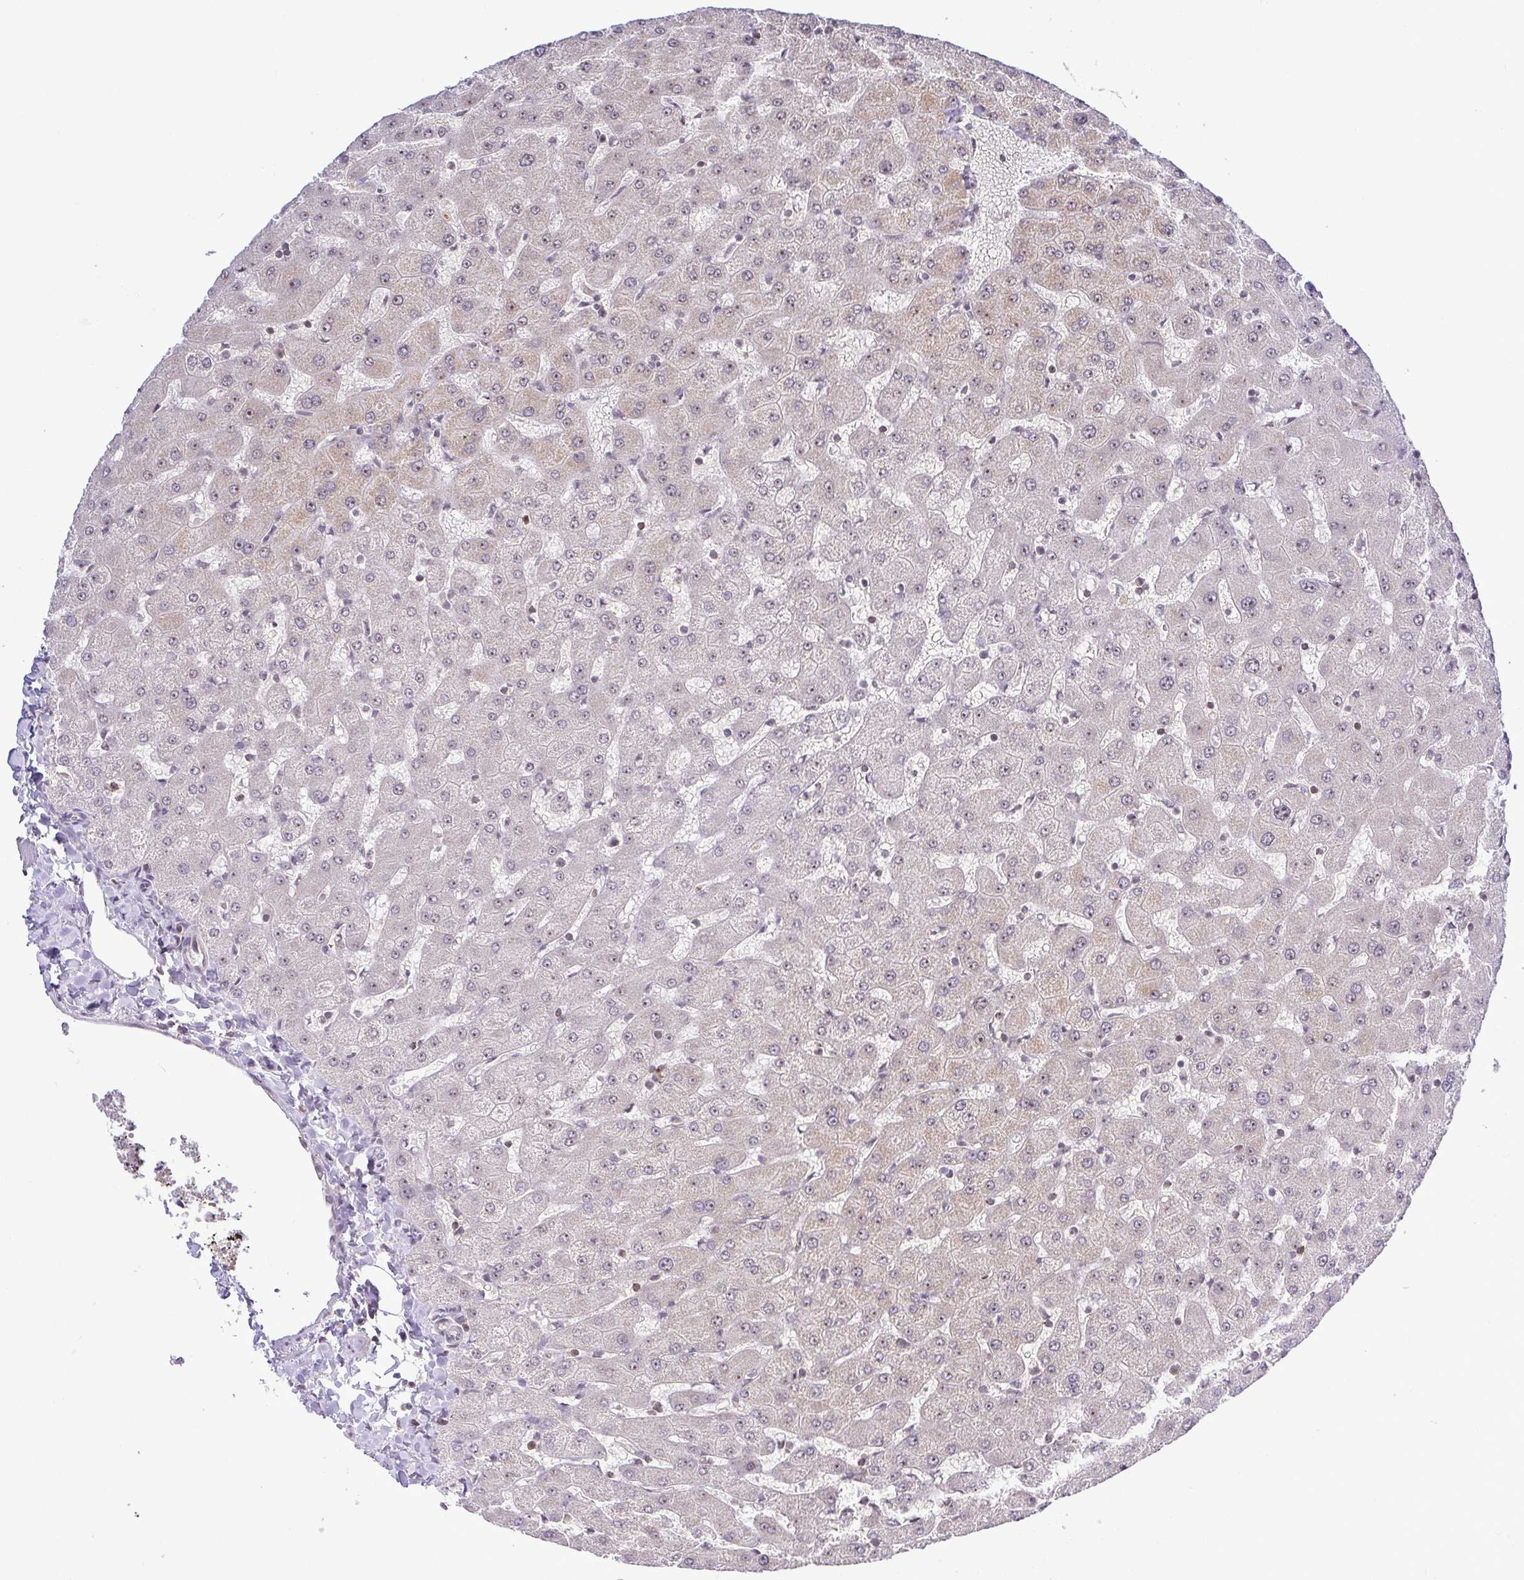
{"staining": {"intensity": "negative", "quantity": "none", "location": "none"}, "tissue": "liver", "cell_type": "Cholangiocytes", "image_type": "normal", "snomed": [{"axis": "morphology", "description": "Normal tissue, NOS"}, {"axis": "topography", "description": "Liver"}], "caption": "Cholangiocytes are negative for brown protein staining in benign liver. The staining is performed using DAB brown chromogen with nuclei counter-stained in using hematoxylin.", "gene": "RSL24D1", "patient": {"sex": "female", "age": 63}}